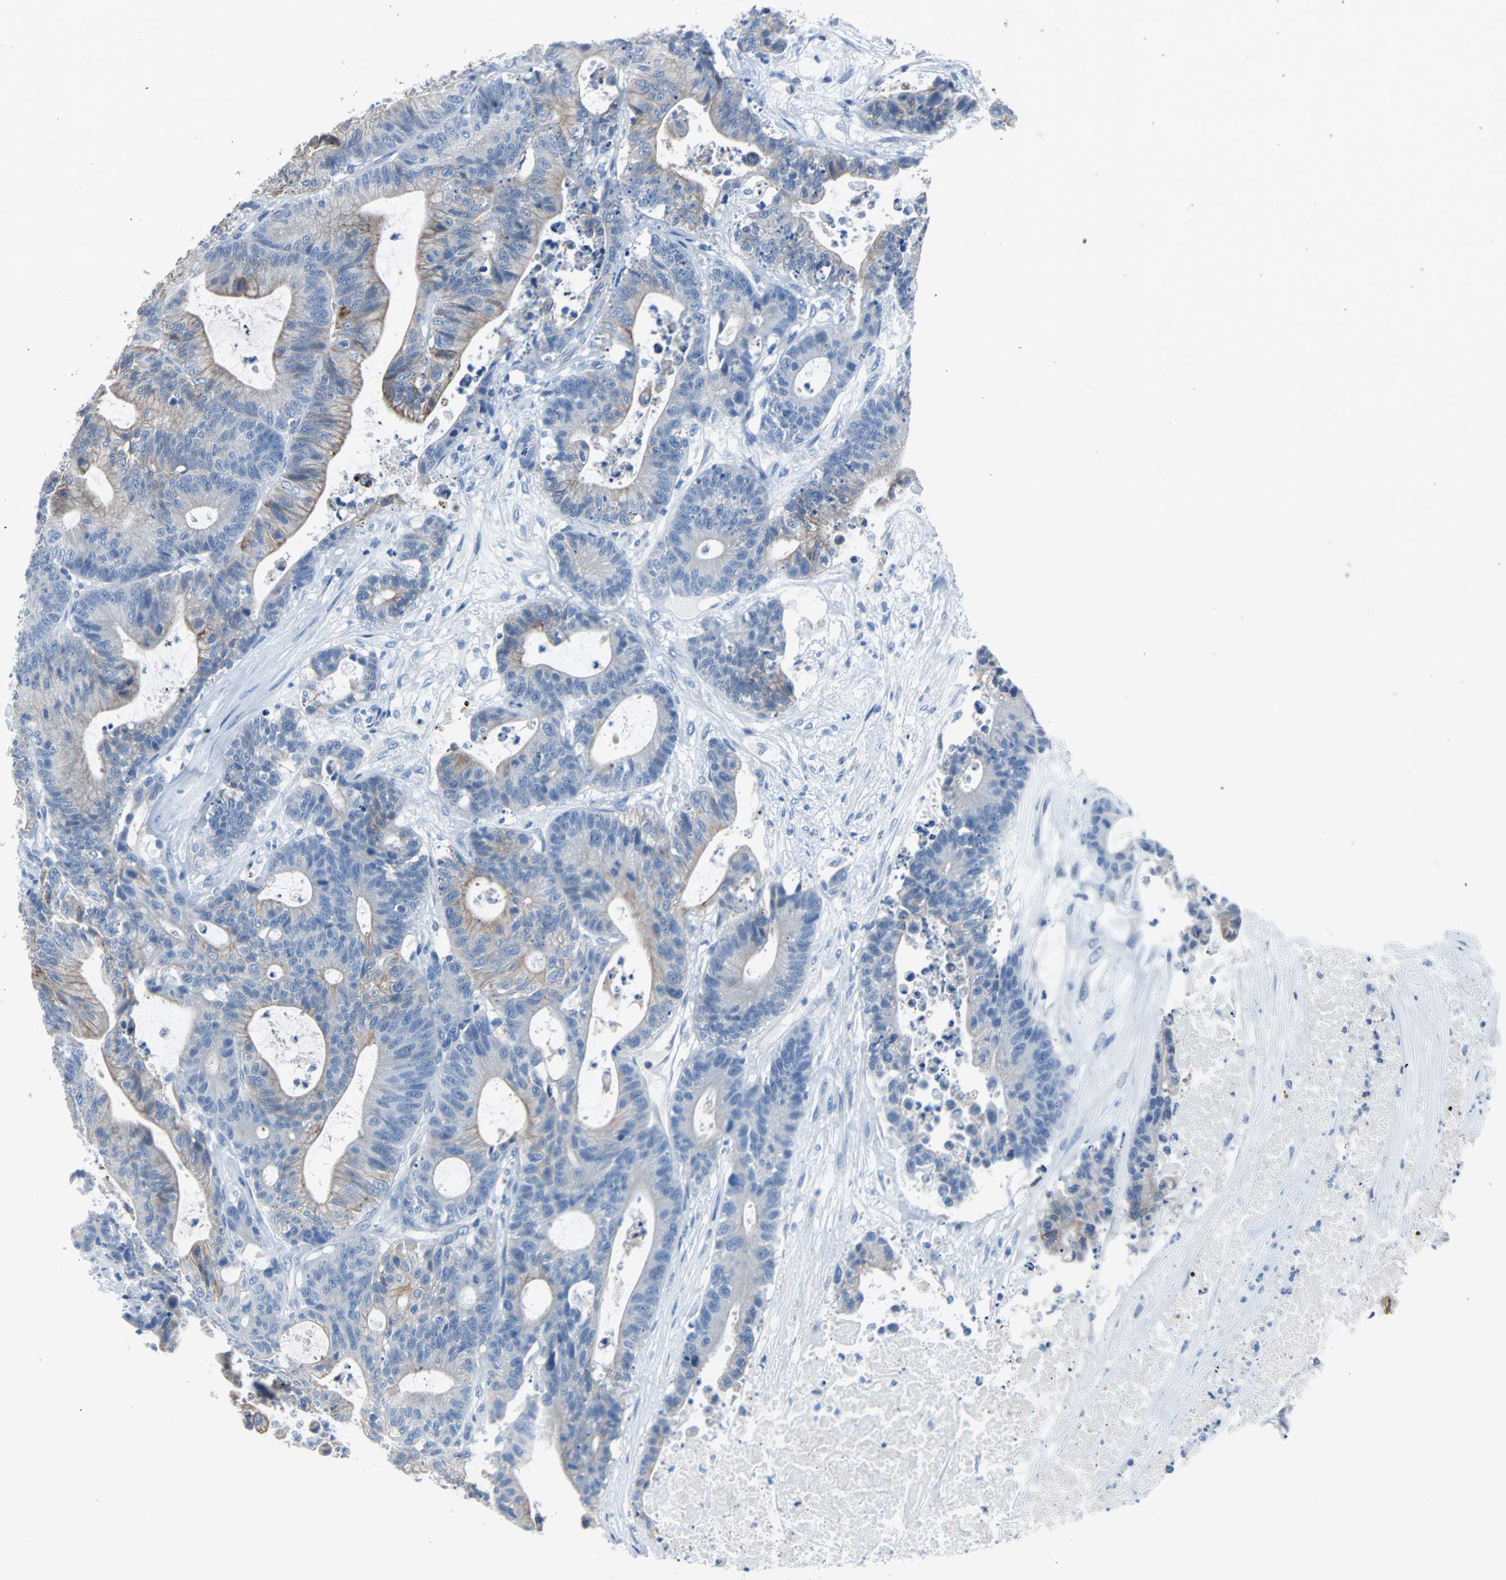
{"staining": {"intensity": "weak", "quantity": "25%-75%", "location": "cytoplasmic/membranous"}, "tissue": "colorectal cancer", "cell_type": "Tumor cells", "image_type": "cancer", "snomed": [{"axis": "morphology", "description": "Adenocarcinoma, NOS"}, {"axis": "topography", "description": "Colon"}], "caption": "DAB (3,3'-diaminobenzidine) immunohistochemical staining of colorectal cancer (adenocarcinoma) reveals weak cytoplasmic/membranous protein expression in approximately 25%-75% of tumor cells.", "gene": "KRT7", "patient": {"sex": "female", "age": 84}}